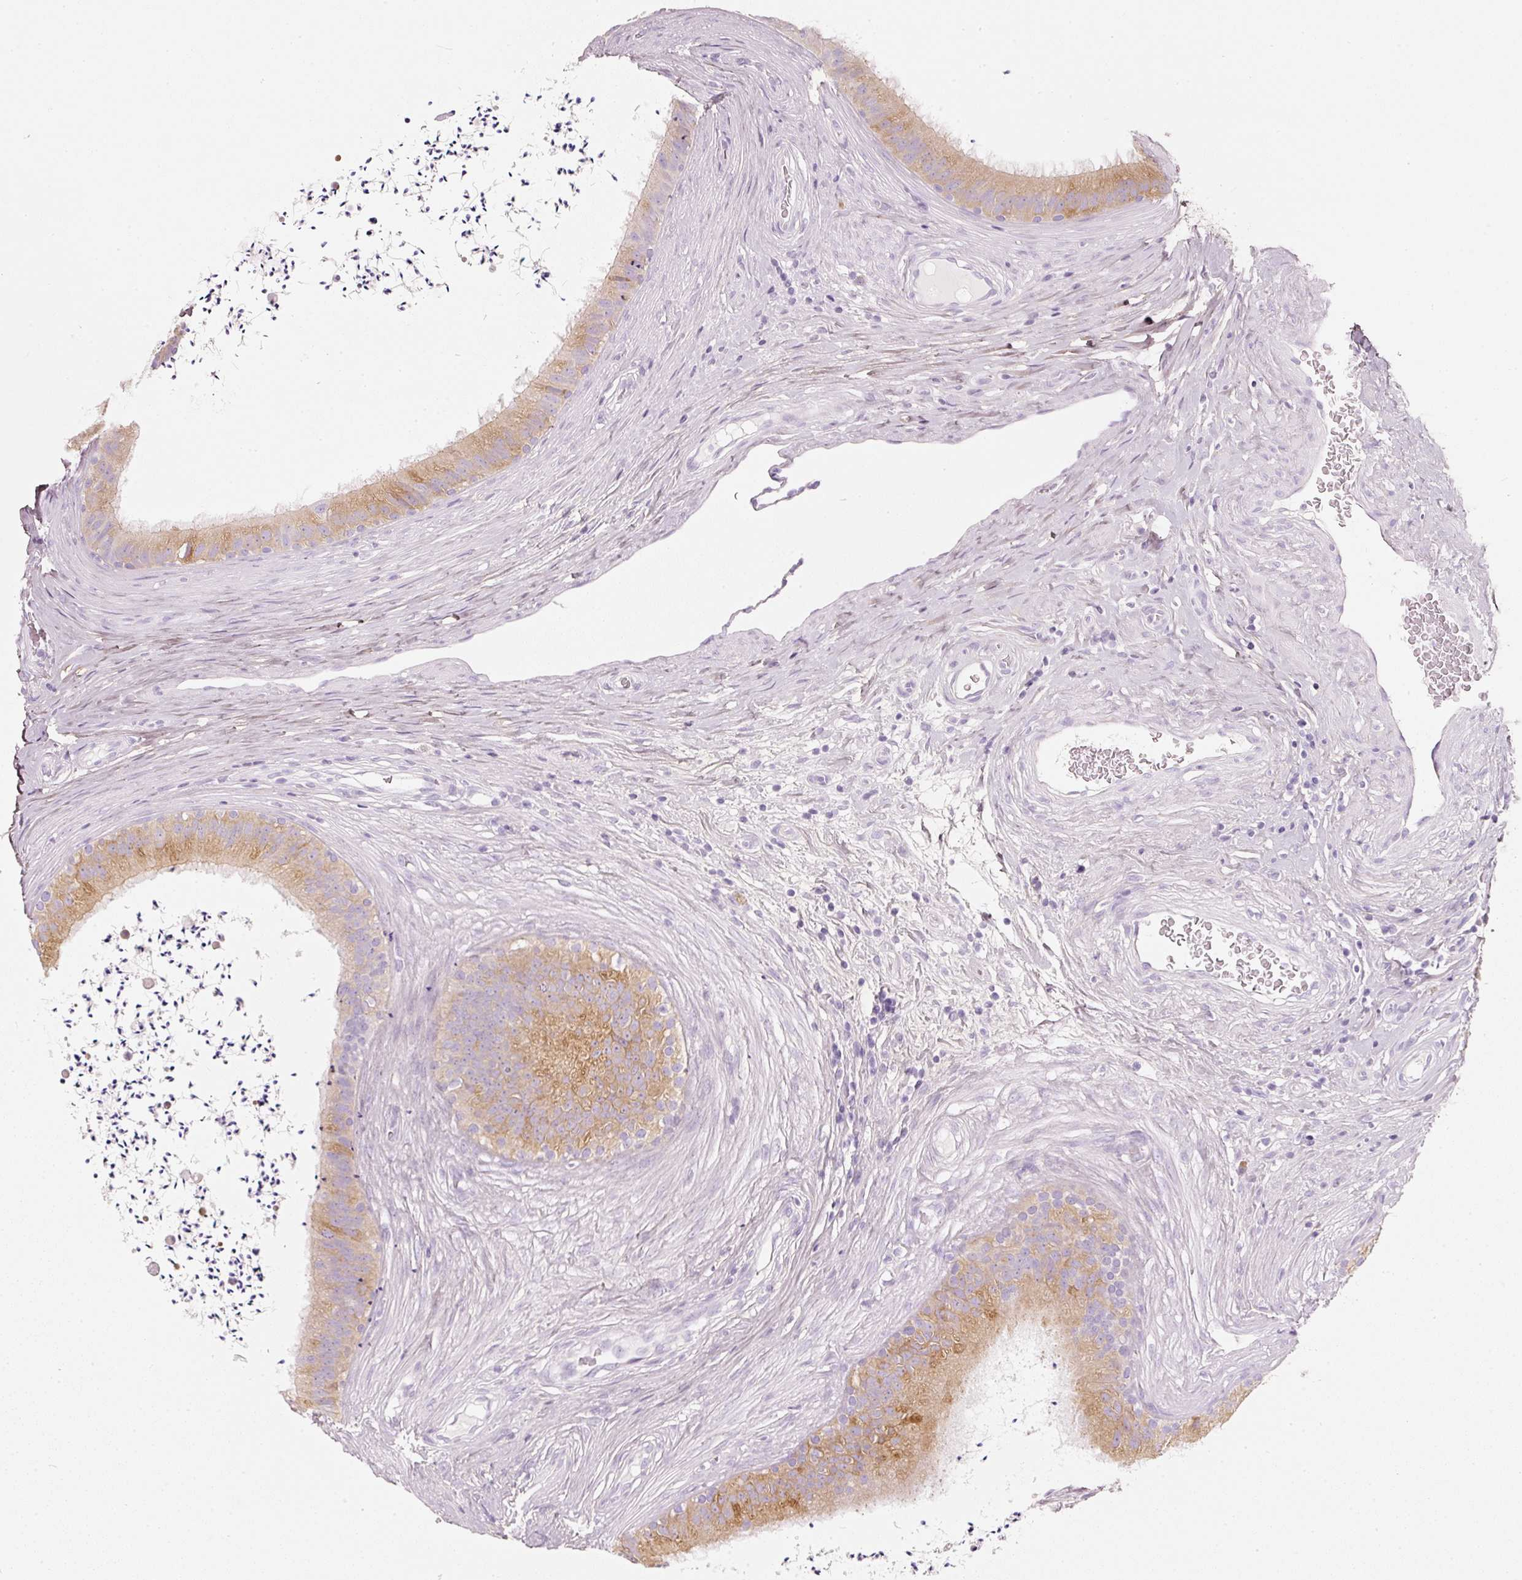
{"staining": {"intensity": "moderate", "quantity": ">75%", "location": "cytoplasmic/membranous"}, "tissue": "epididymis", "cell_type": "Glandular cells", "image_type": "normal", "snomed": [{"axis": "morphology", "description": "Normal tissue, NOS"}, {"axis": "topography", "description": "Testis"}, {"axis": "topography", "description": "Epididymis"}], "caption": "An immunohistochemistry photomicrograph of benign tissue is shown. Protein staining in brown labels moderate cytoplasmic/membranous positivity in epididymis within glandular cells. Nuclei are stained in blue.", "gene": "PDXDC1", "patient": {"sex": "male", "age": 41}}